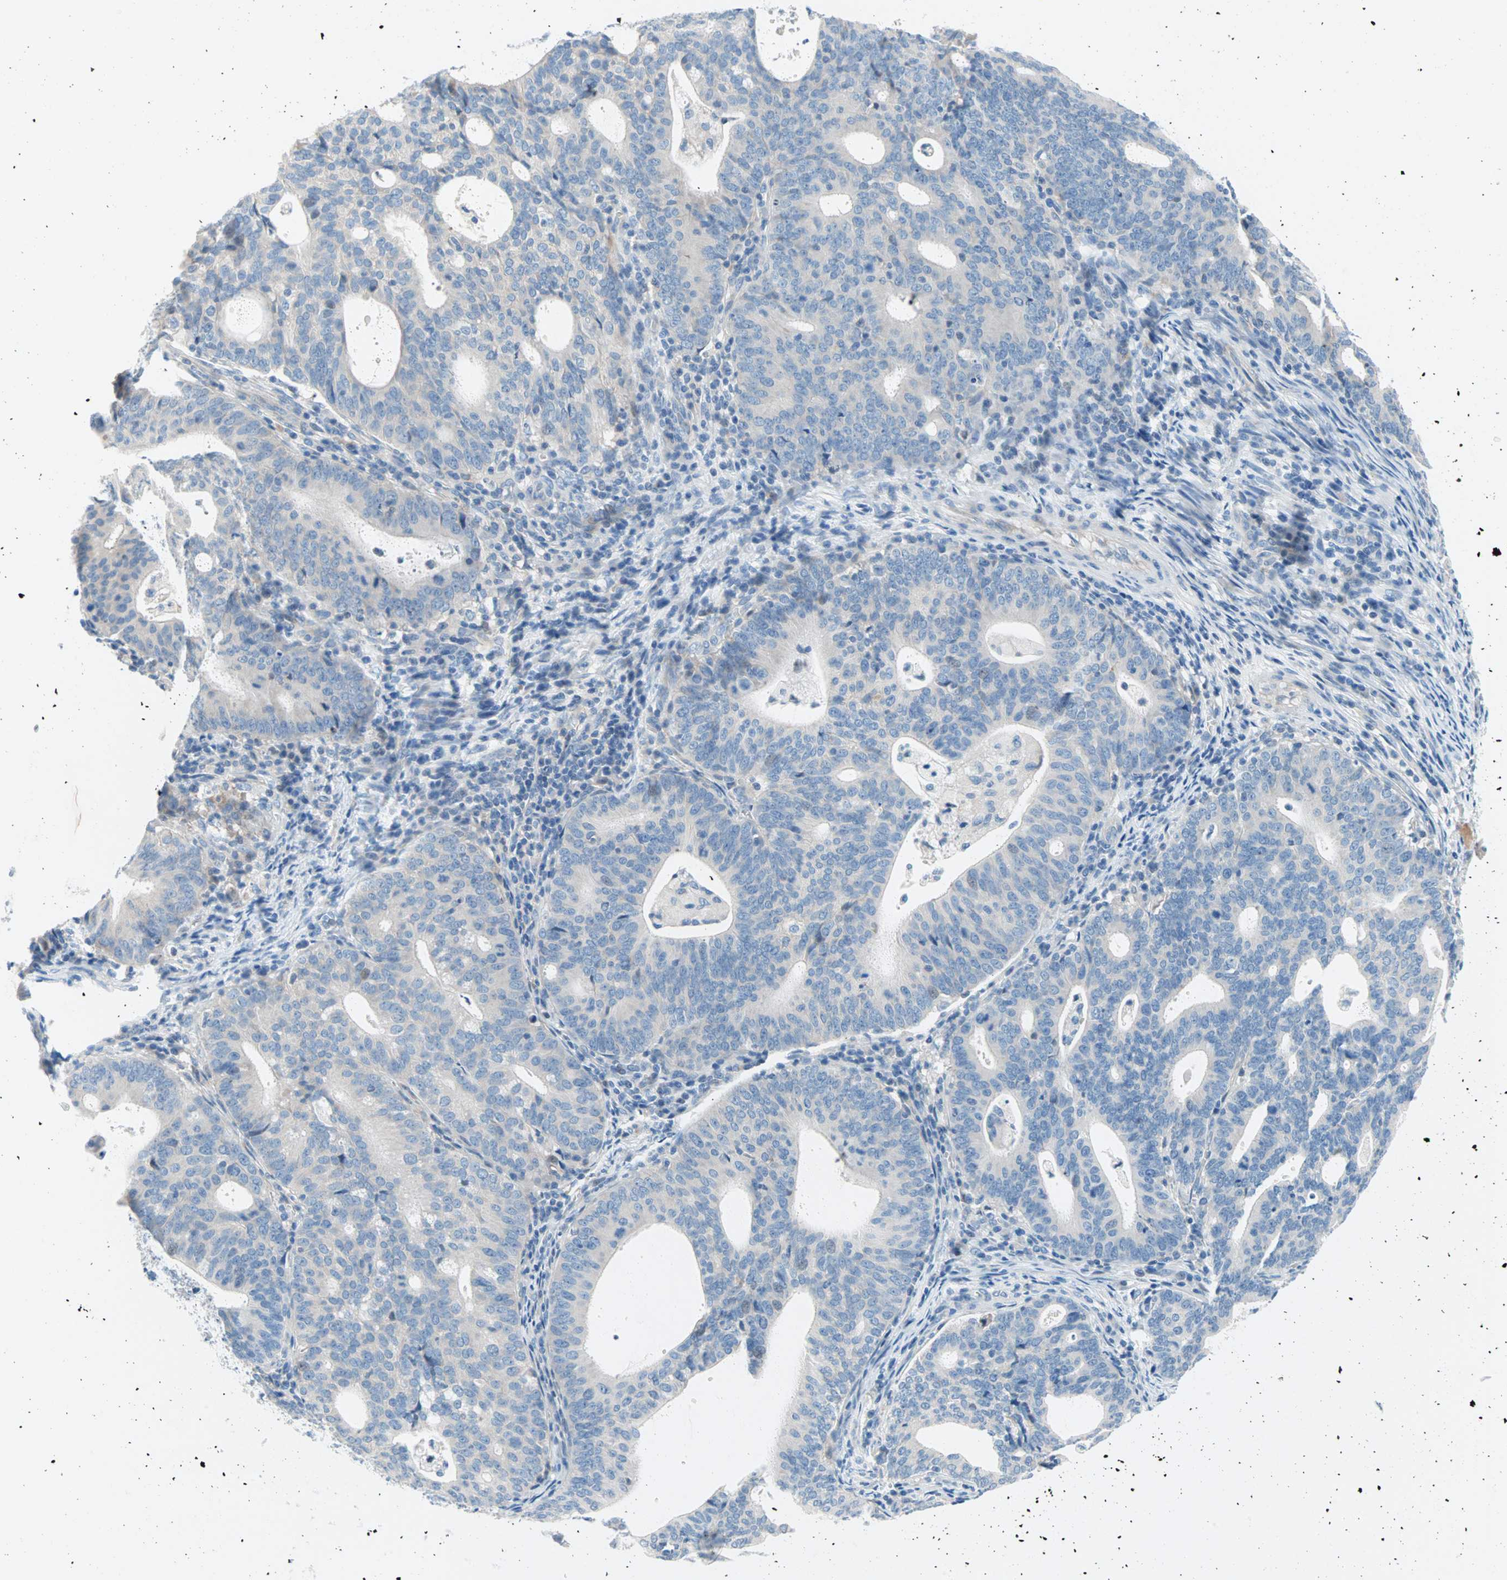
{"staining": {"intensity": "negative", "quantity": "none", "location": "none"}, "tissue": "endometrial cancer", "cell_type": "Tumor cells", "image_type": "cancer", "snomed": [{"axis": "morphology", "description": "Adenocarcinoma, NOS"}, {"axis": "topography", "description": "Uterus"}], "caption": "IHC histopathology image of endometrial adenocarcinoma stained for a protein (brown), which reveals no positivity in tumor cells.", "gene": "TMEM163", "patient": {"sex": "female", "age": 83}}